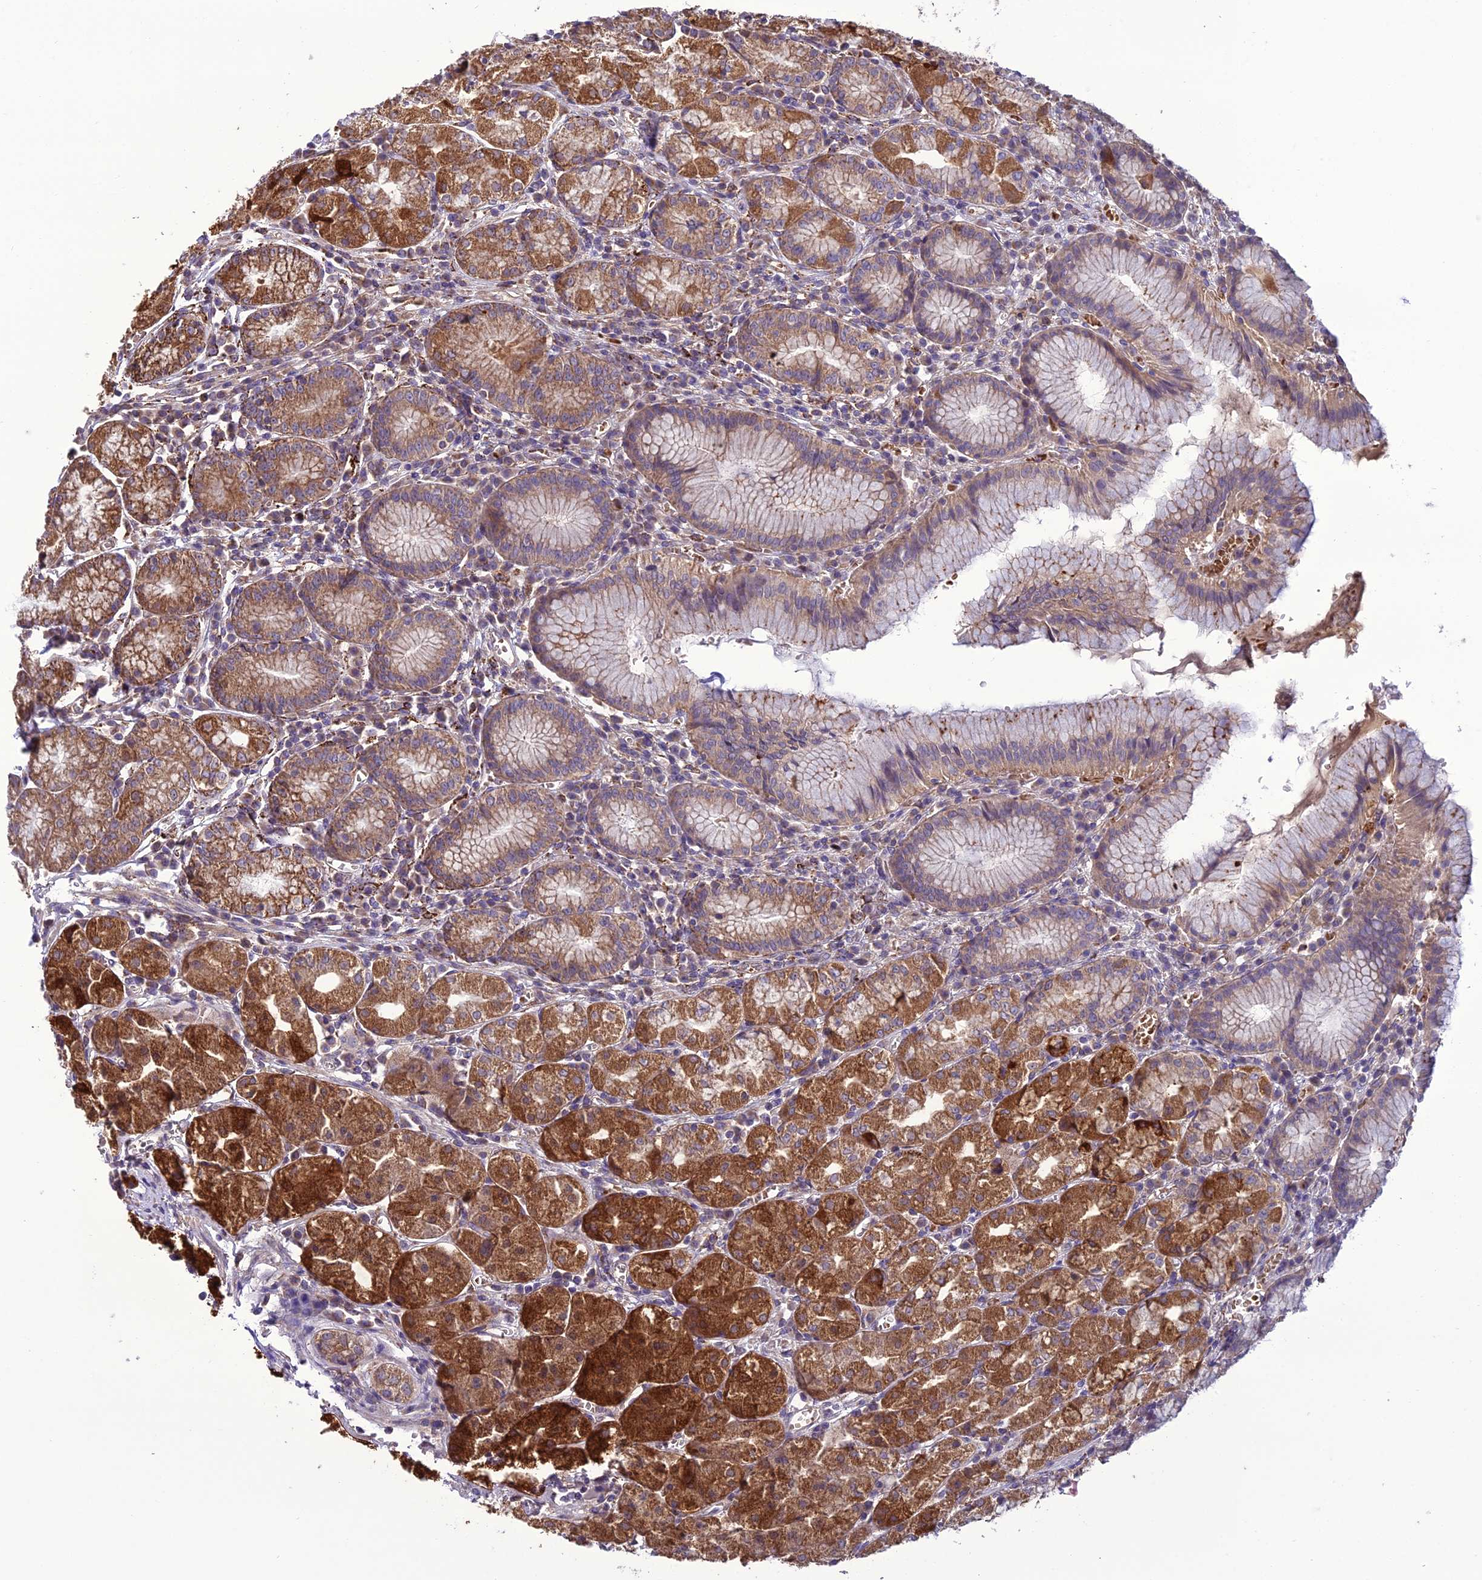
{"staining": {"intensity": "strong", "quantity": "25%-75%", "location": "cytoplasmic/membranous"}, "tissue": "stomach", "cell_type": "Glandular cells", "image_type": "normal", "snomed": [{"axis": "morphology", "description": "Normal tissue, NOS"}, {"axis": "topography", "description": "Stomach"}], "caption": "Immunohistochemistry of benign stomach reveals high levels of strong cytoplasmic/membranous positivity in about 25%-75% of glandular cells.", "gene": "ENSG00000260272", "patient": {"sex": "male", "age": 55}}